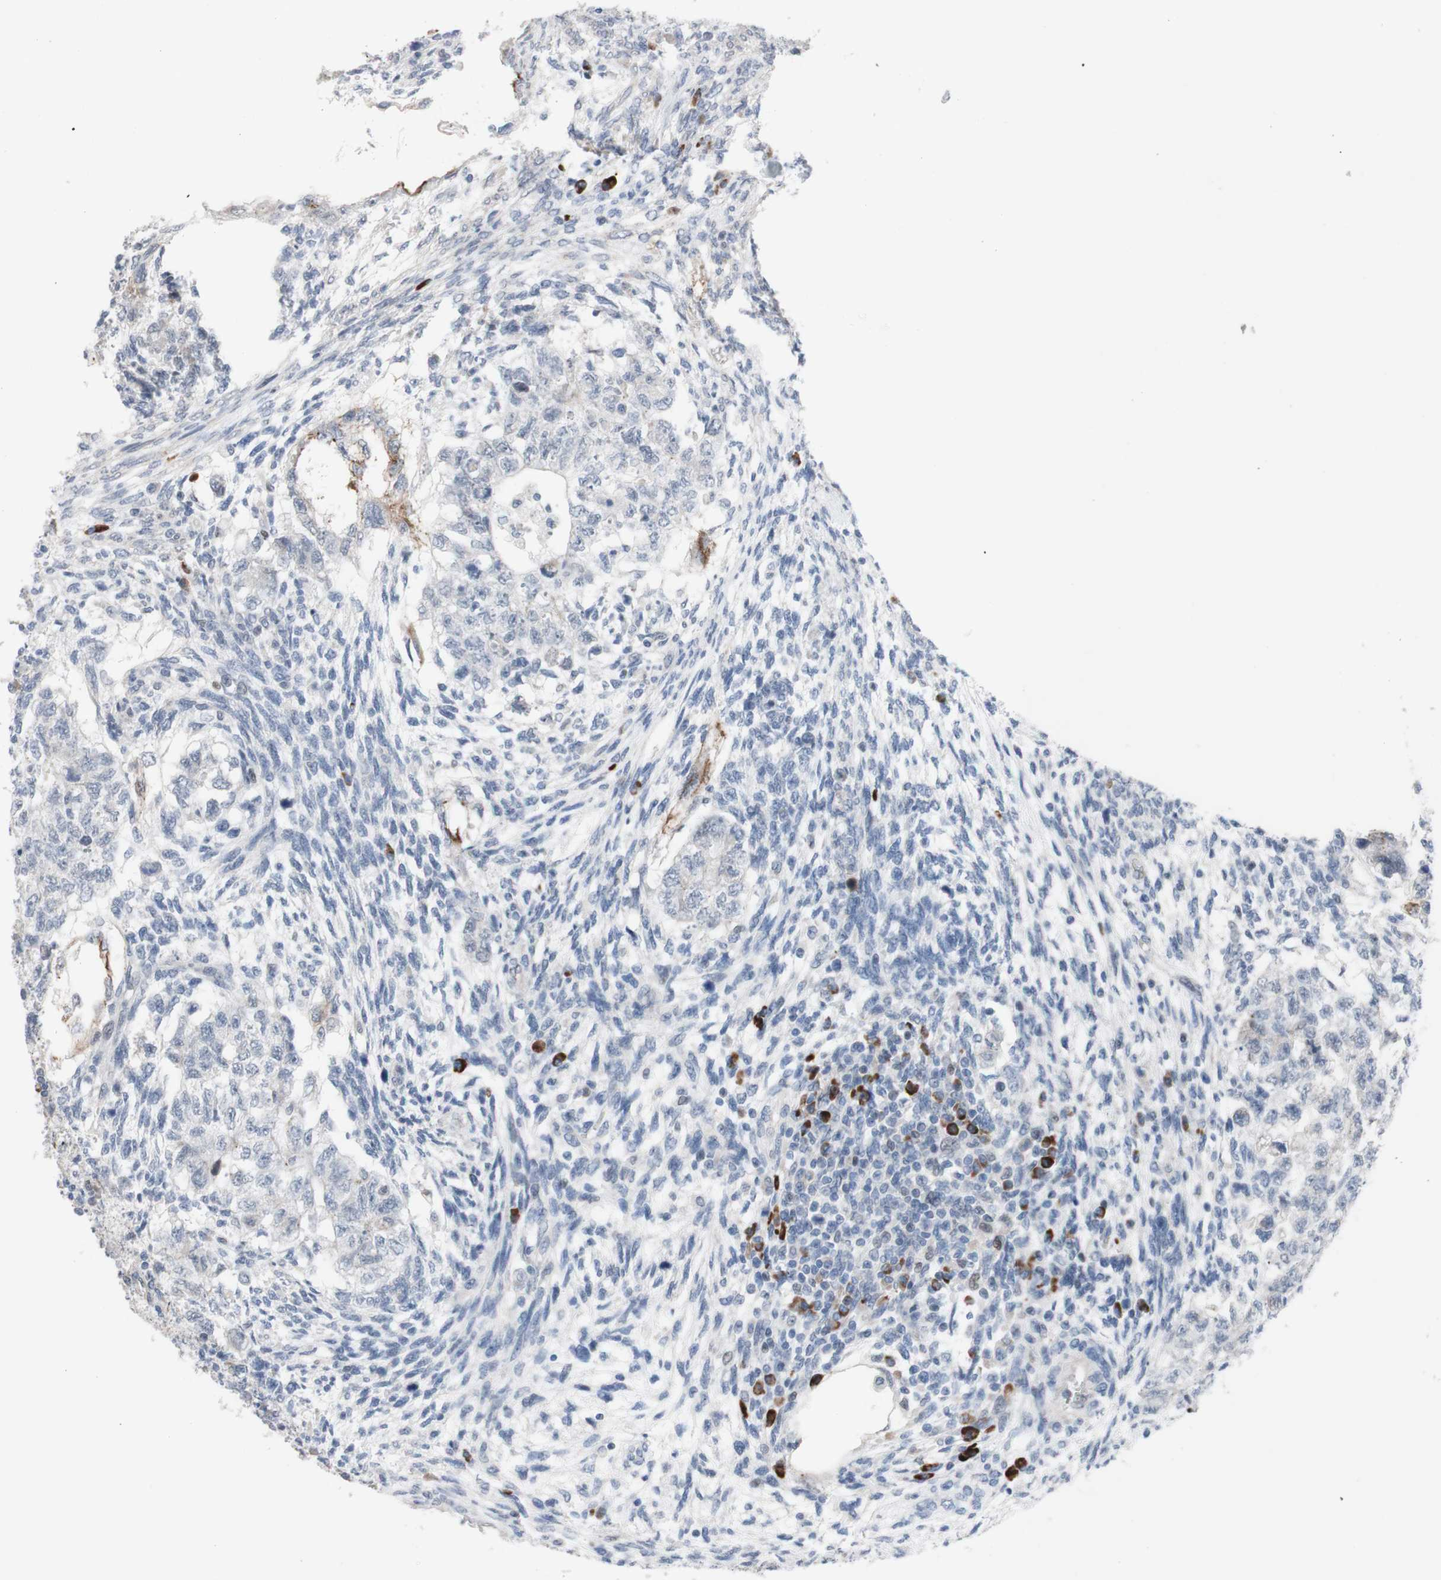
{"staining": {"intensity": "negative", "quantity": "none", "location": "none"}, "tissue": "testis cancer", "cell_type": "Tumor cells", "image_type": "cancer", "snomed": [{"axis": "morphology", "description": "Normal tissue, NOS"}, {"axis": "morphology", "description": "Carcinoma, Embryonal, NOS"}, {"axis": "topography", "description": "Testis"}], "caption": "Immunohistochemistry (IHC) histopathology image of testis embryonal carcinoma stained for a protein (brown), which demonstrates no expression in tumor cells.", "gene": "PHTF2", "patient": {"sex": "male", "age": 36}}